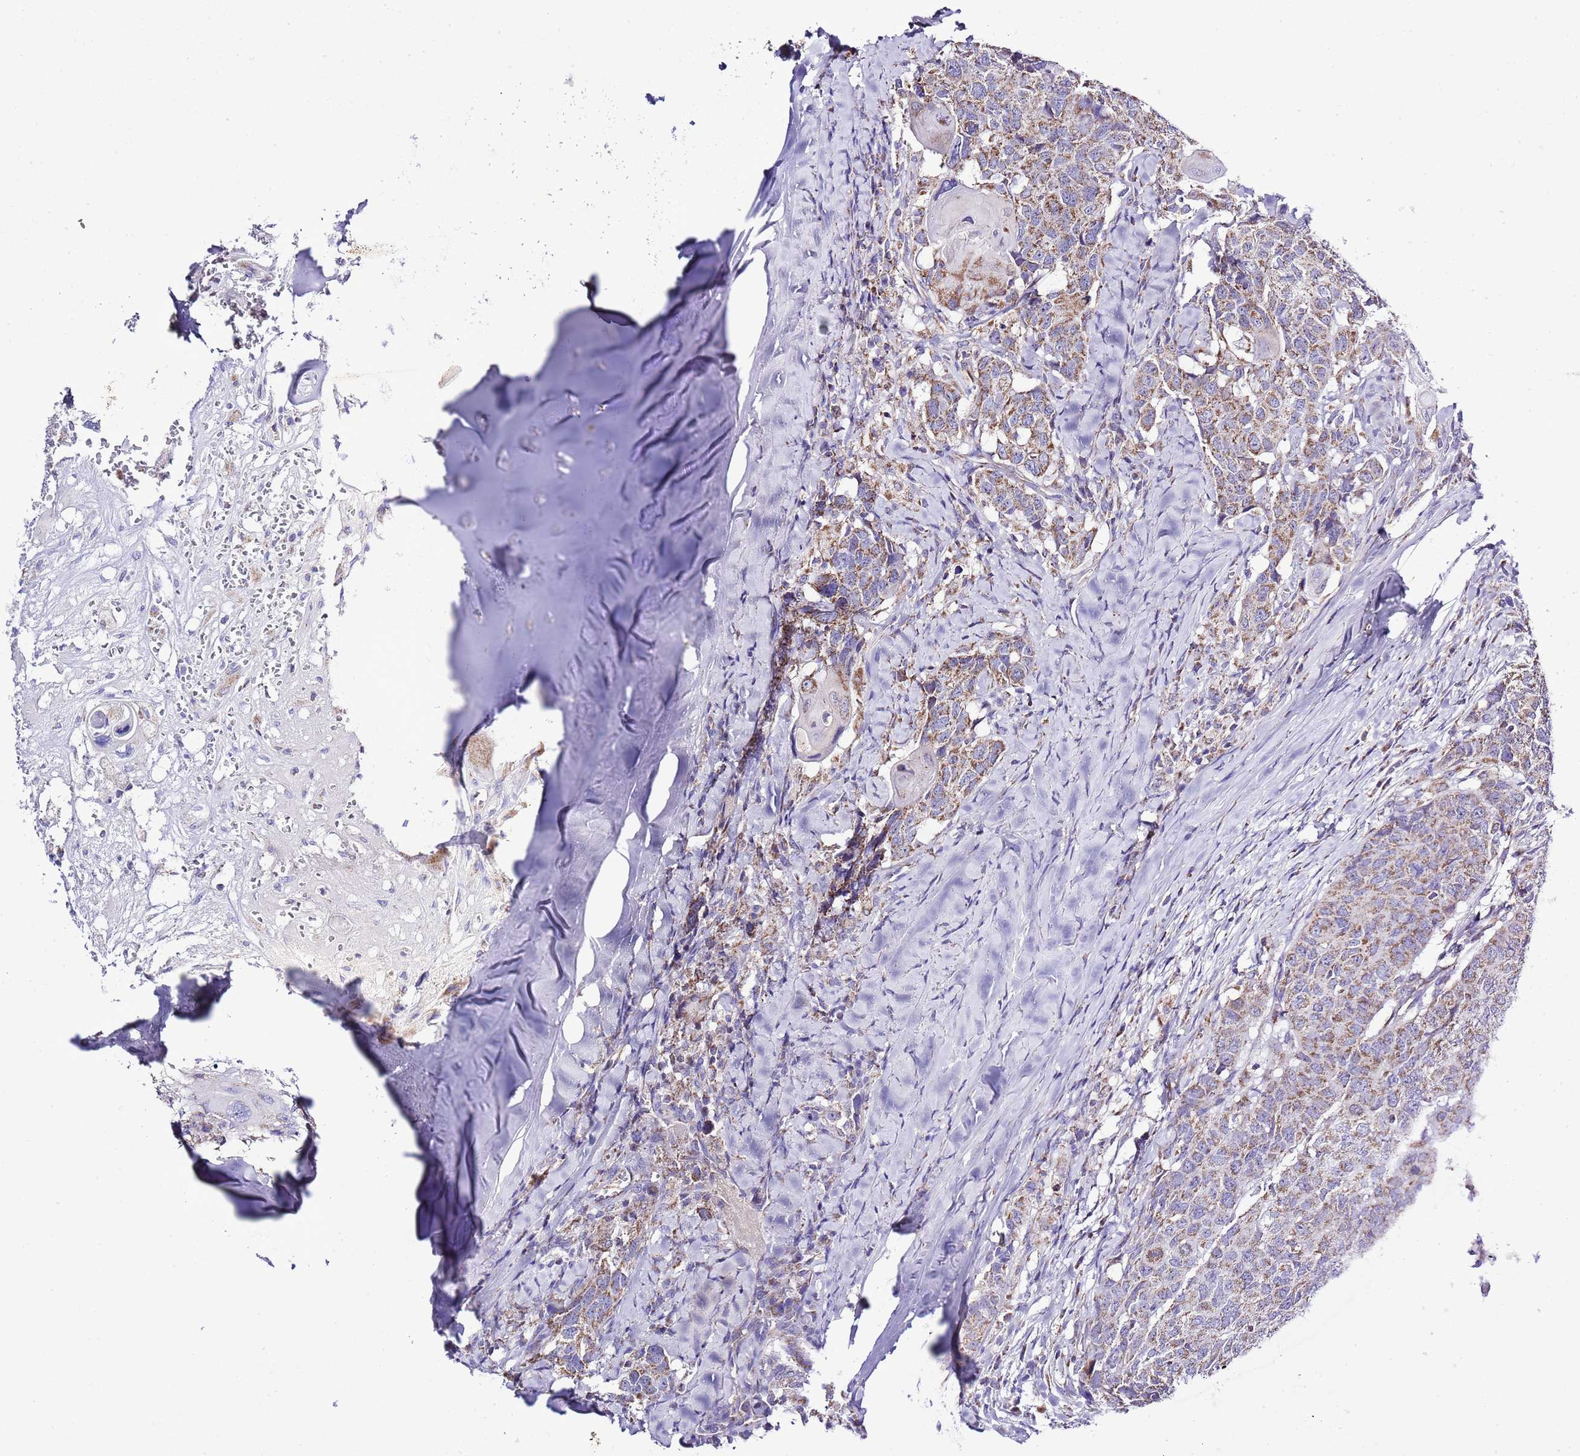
{"staining": {"intensity": "moderate", "quantity": ">75%", "location": "cytoplasmic/membranous"}, "tissue": "head and neck cancer", "cell_type": "Tumor cells", "image_type": "cancer", "snomed": [{"axis": "morphology", "description": "Normal tissue, NOS"}, {"axis": "morphology", "description": "Squamous cell carcinoma, NOS"}, {"axis": "topography", "description": "Skeletal muscle"}, {"axis": "topography", "description": "Vascular tissue"}, {"axis": "topography", "description": "Peripheral nerve tissue"}, {"axis": "topography", "description": "Head-Neck"}], "caption": "The immunohistochemical stain labels moderate cytoplasmic/membranous expression in tumor cells of head and neck cancer (squamous cell carcinoma) tissue.", "gene": "TEKTIP1", "patient": {"sex": "male", "age": 66}}